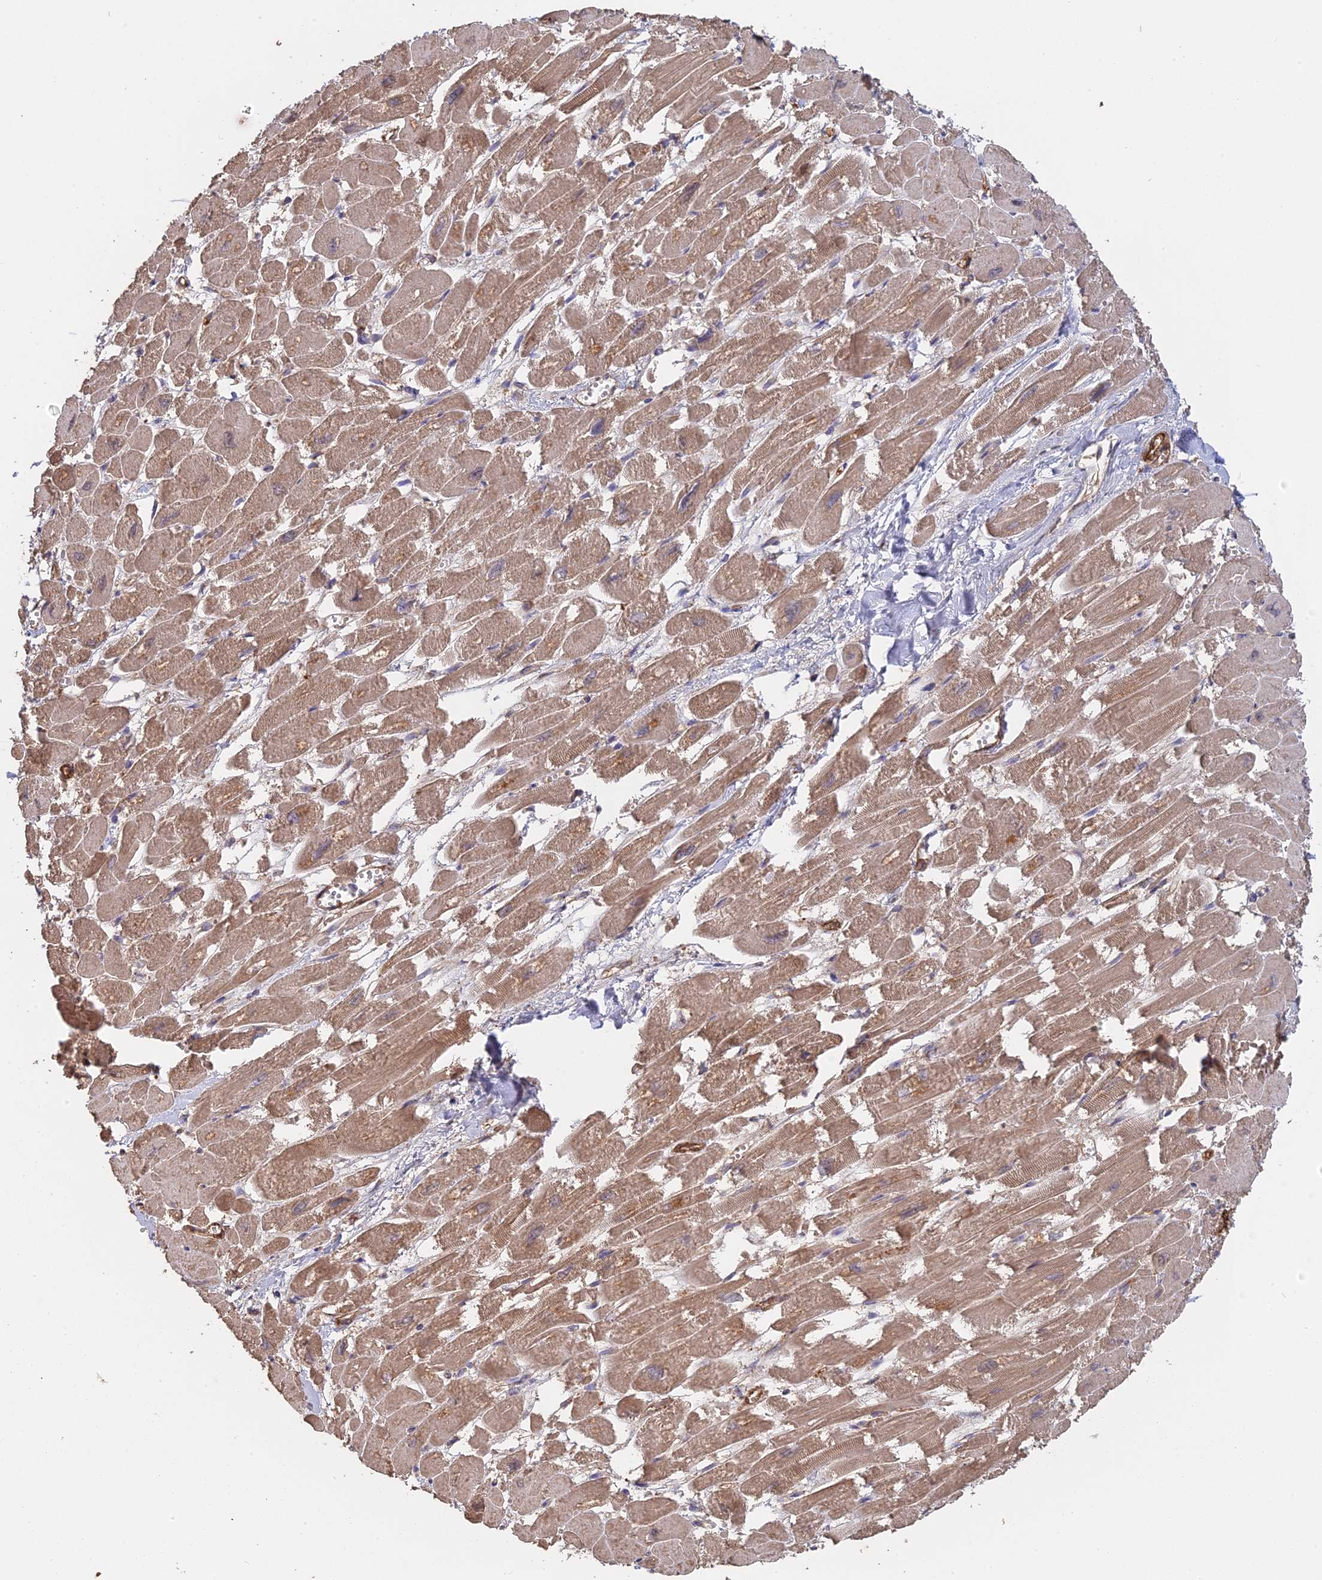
{"staining": {"intensity": "moderate", "quantity": ">75%", "location": "cytoplasmic/membranous"}, "tissue": "heart muscle", "cell_type": "Cardiomyocytes", "image_type": "normal", "snomed": [{"axis": "morphology", "description": "Normal tissue, NOS"}, {"axis": "topography", "description": "Heart"}], "caption": "Immunohistochemistry (IHC) of normal human heart muscle exhibits medium levels of moderate cytoplasmic/membranous staining in about >75% of cardiomyocytes.", "gene": "SAC3D1", "patient": {"sex": "male", "age": 54}}